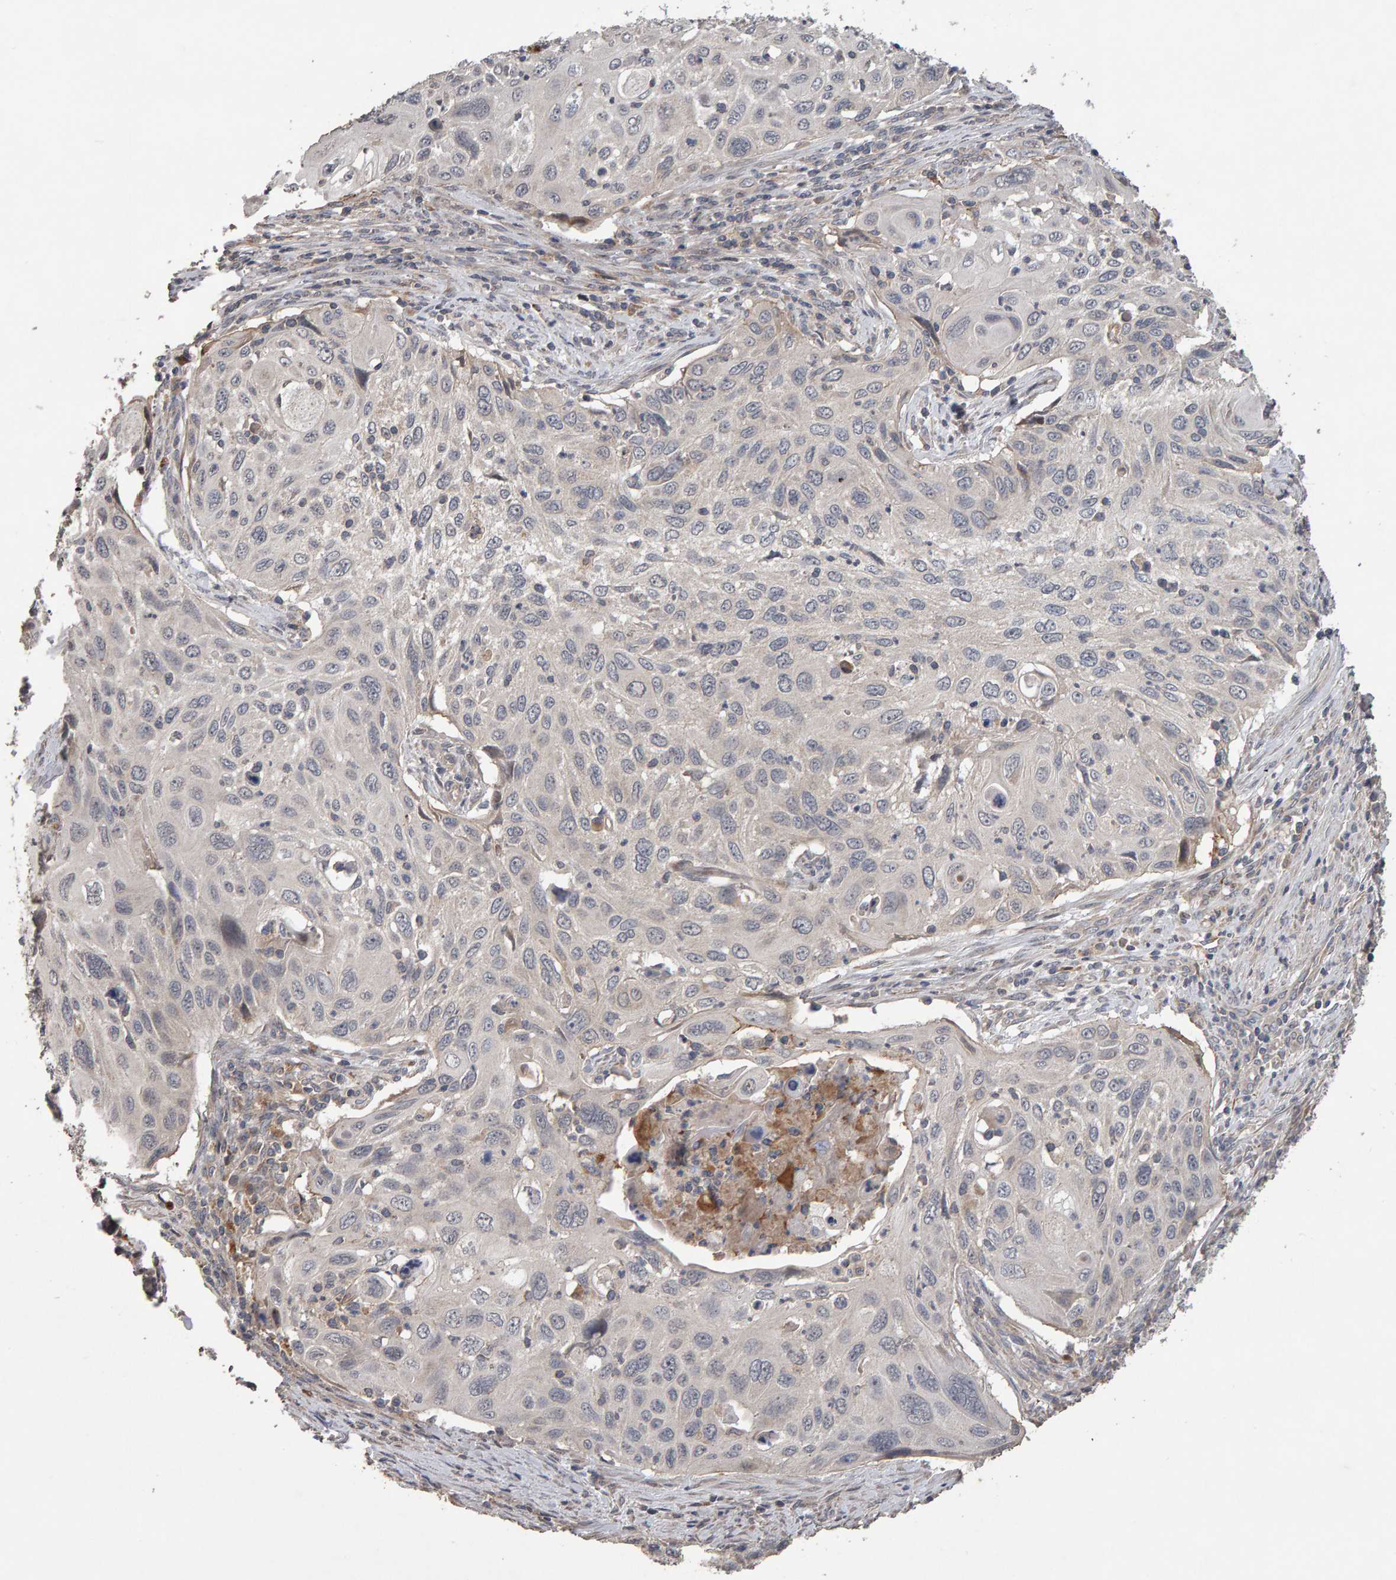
{"staining": {"intensity": "negative", "quantity": "none", "location": "none"}, "tissue": "cervical cancer", "cell_type": "Tumor cells", "image_type": "cancer", "snomed": [{"axis": "morphology", "description": "Squamous cell carcinoma, NOS"}, {"axis": "topography", "description": "Cervix"}], "caption": "High power microscopy micrograph of an IHC photomicrograph of squamous cell carcinoma (cervical), revealing no significant positivity in tumor cells.", "gene": "COASY", "patient": {"sex": "female", "age": 70}}